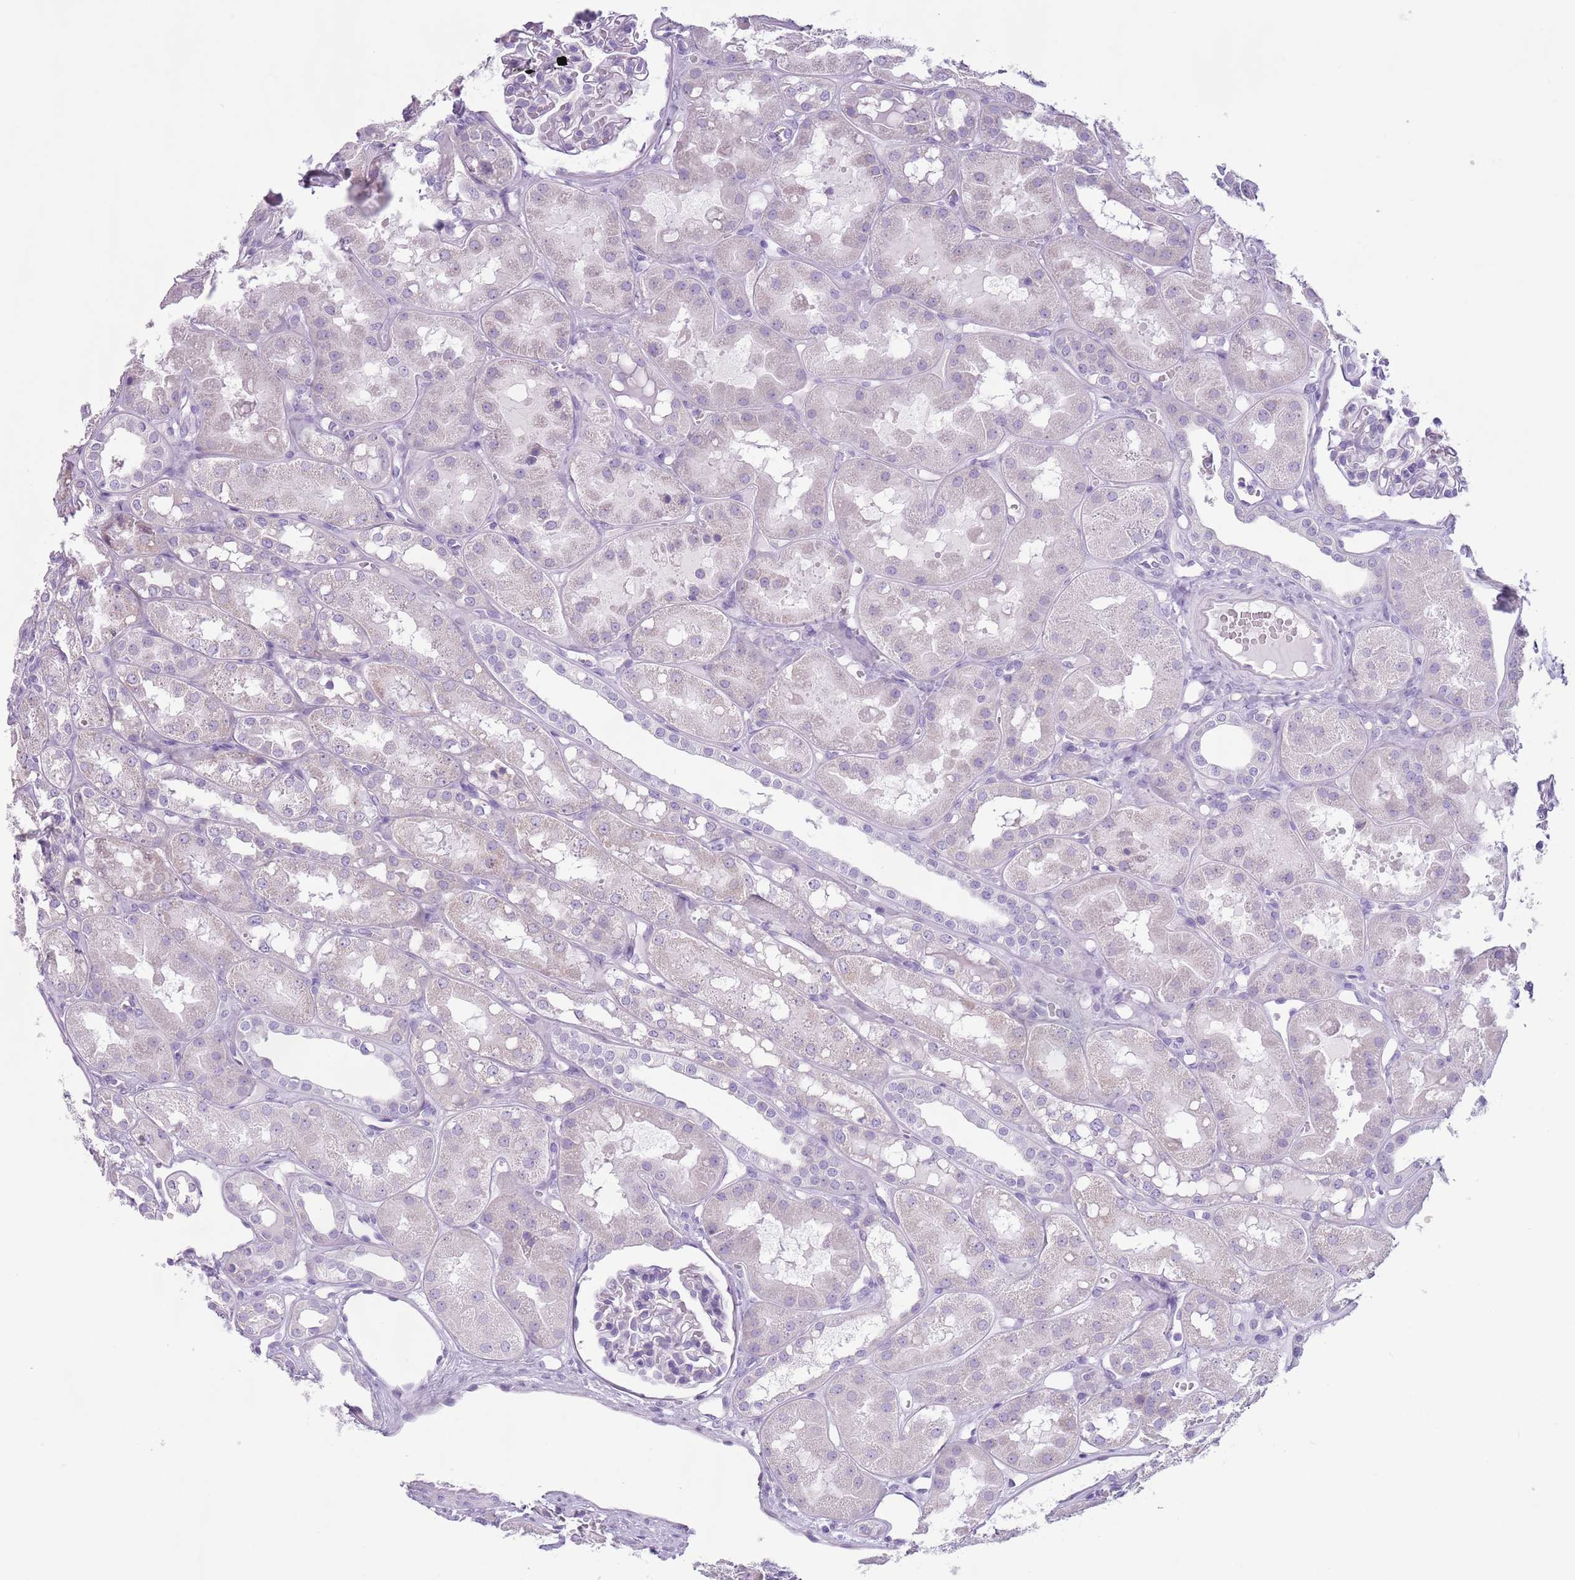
{"staining": {"intensity": "negative", "quantity": "none", "location": "none"}, "tissue": "kidney", "cell_type": "Cells in glomeruli", "image_type": "normal", "snomed": [{"axis": "morphology", "description": "Normal tissue, NOS"}, {"axis": "topography", "description": "Kidney"}], "caption": "Immunohistochemistry (IHC) micrograph of normal human kidney stained for a protein (brown), which displays no staining in cells in glomeruli.", "gene": "HYOU1", "patient": {"sex": "male", "age": 16}}